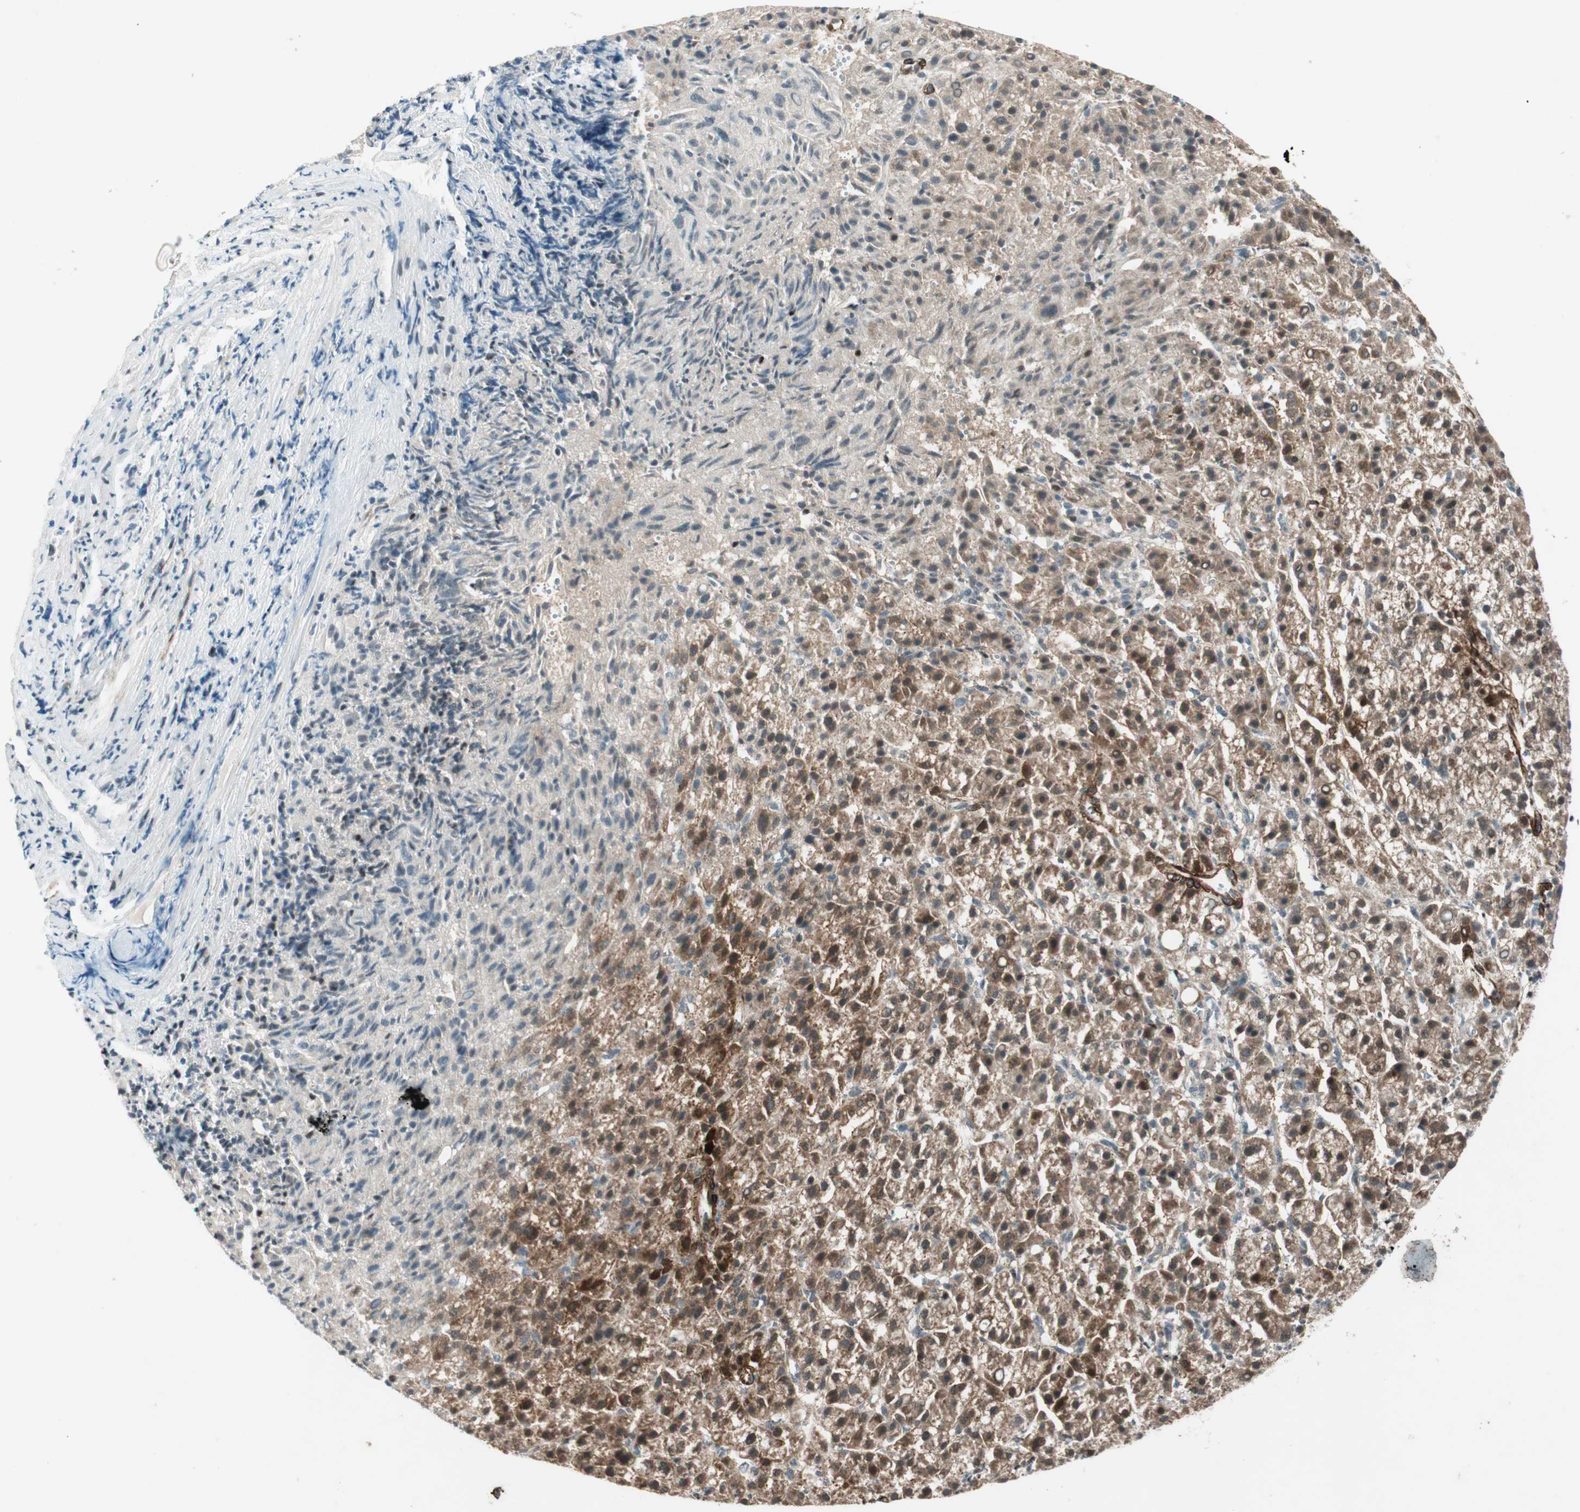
{"staining": {"intensity": "moderate", "quantity": ">75%", "location": "cytoplasmic/membranous,nuclear"}, "tissue": "liver cancer", "cell_type": "Tumor cells", "image_type": "cancer", "snomed": [{"axis": "morphology", "description": "Carcinoma, Hepatocellular, NOS"}, {"axis": "topography", "description": "Liver"}], "caption": "Immunohistochemical staining of human liver cancer (hepatocellular carcinoma) reveals medium levels of moderate cytoplasmic/membranous and nuclear protein staining in approximately >75% of tumor cells.", "gene": "CDK19", "patient": {"sex": "female", "age": 58}}